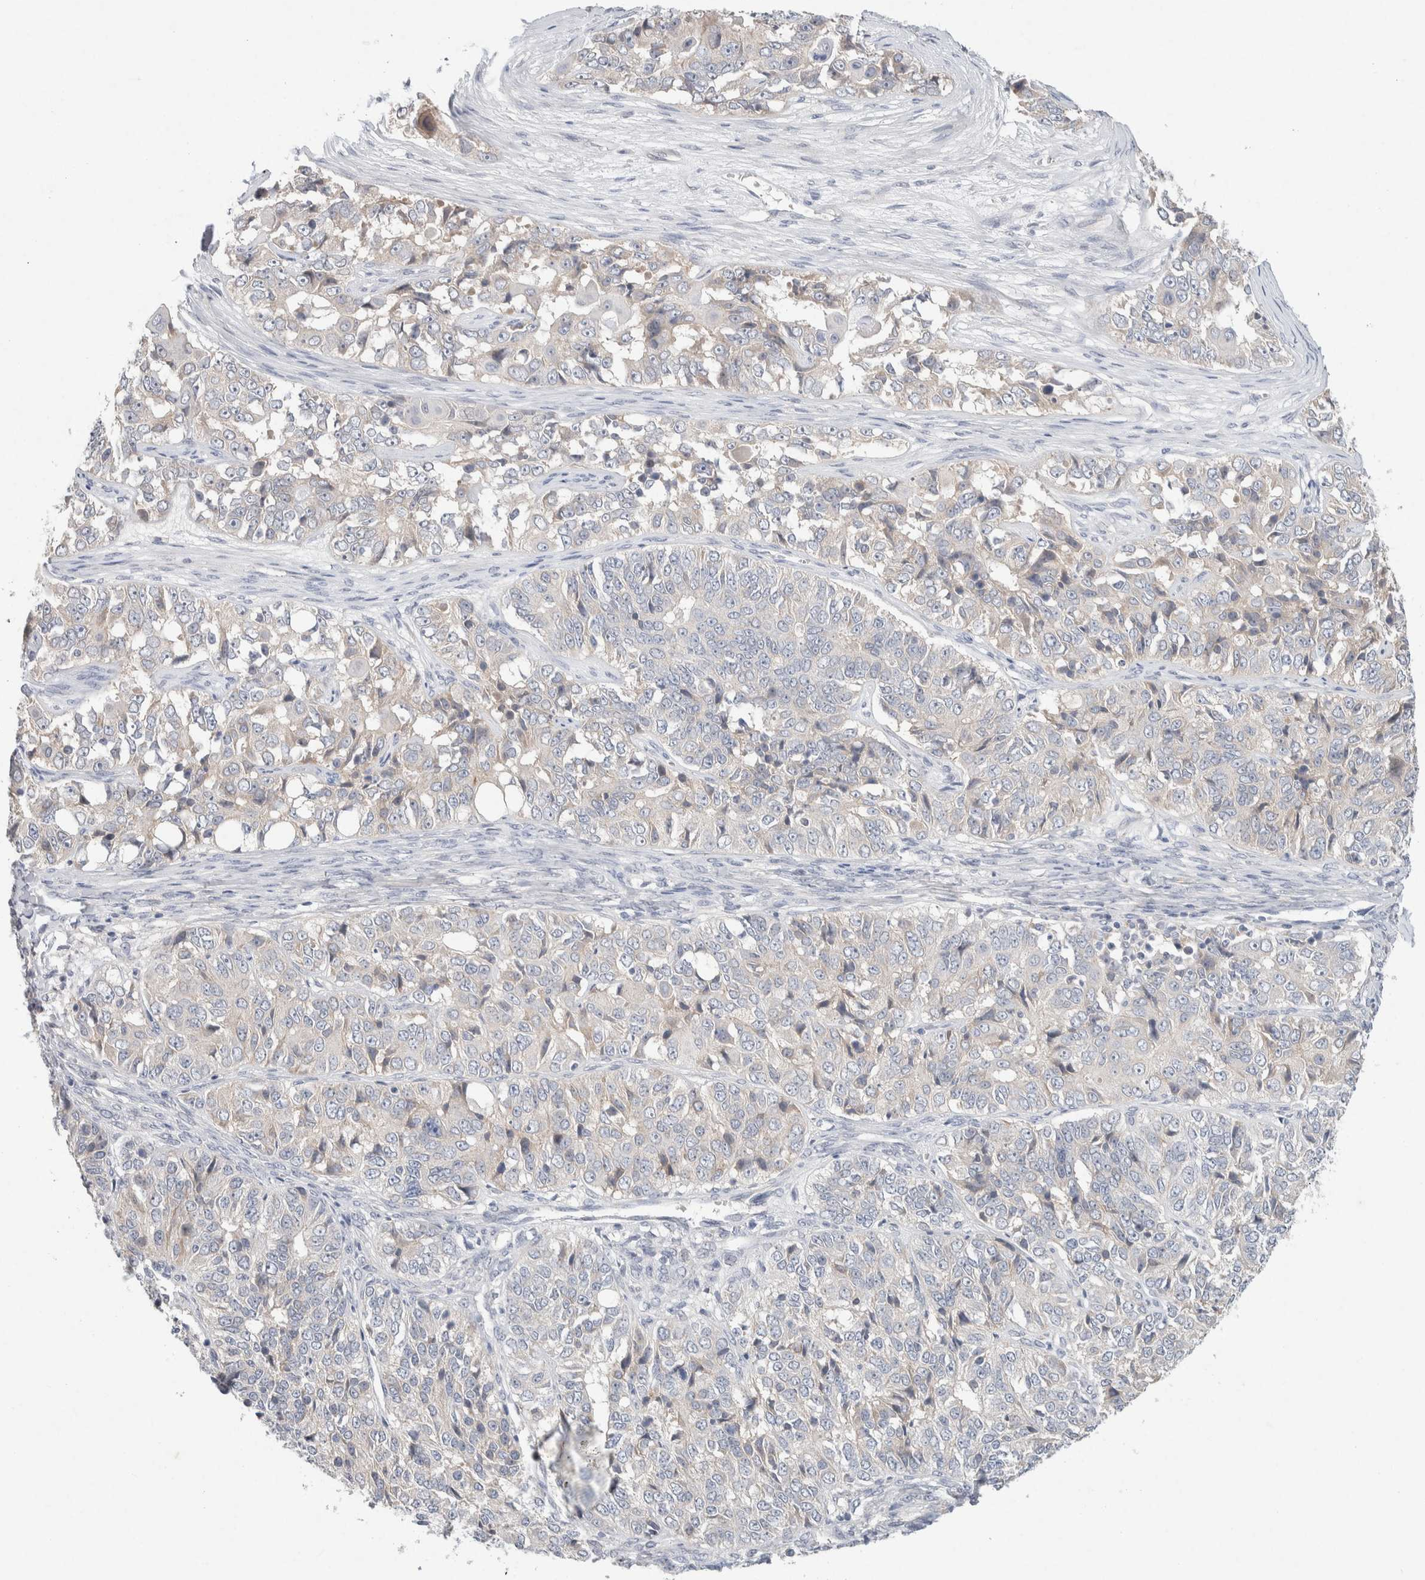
{"staining": {"intensity": "negative", "quantity": "none", "location": "none"}, "tissue": "ovarian cancer", "cell_type": "Tumor cells", "image_type": "cancer", "snomed": [{"axis": "morphology", "description": "Carcinoma, endometroid"}, {"axis": "topography", "description": "Ovary"}], "caption": "Histopathology image shows no protein expression in tumor cells of ovarian cancer tissue.", "gene": "CMTM4", "patient": {"sex": "female", "age": 51}}